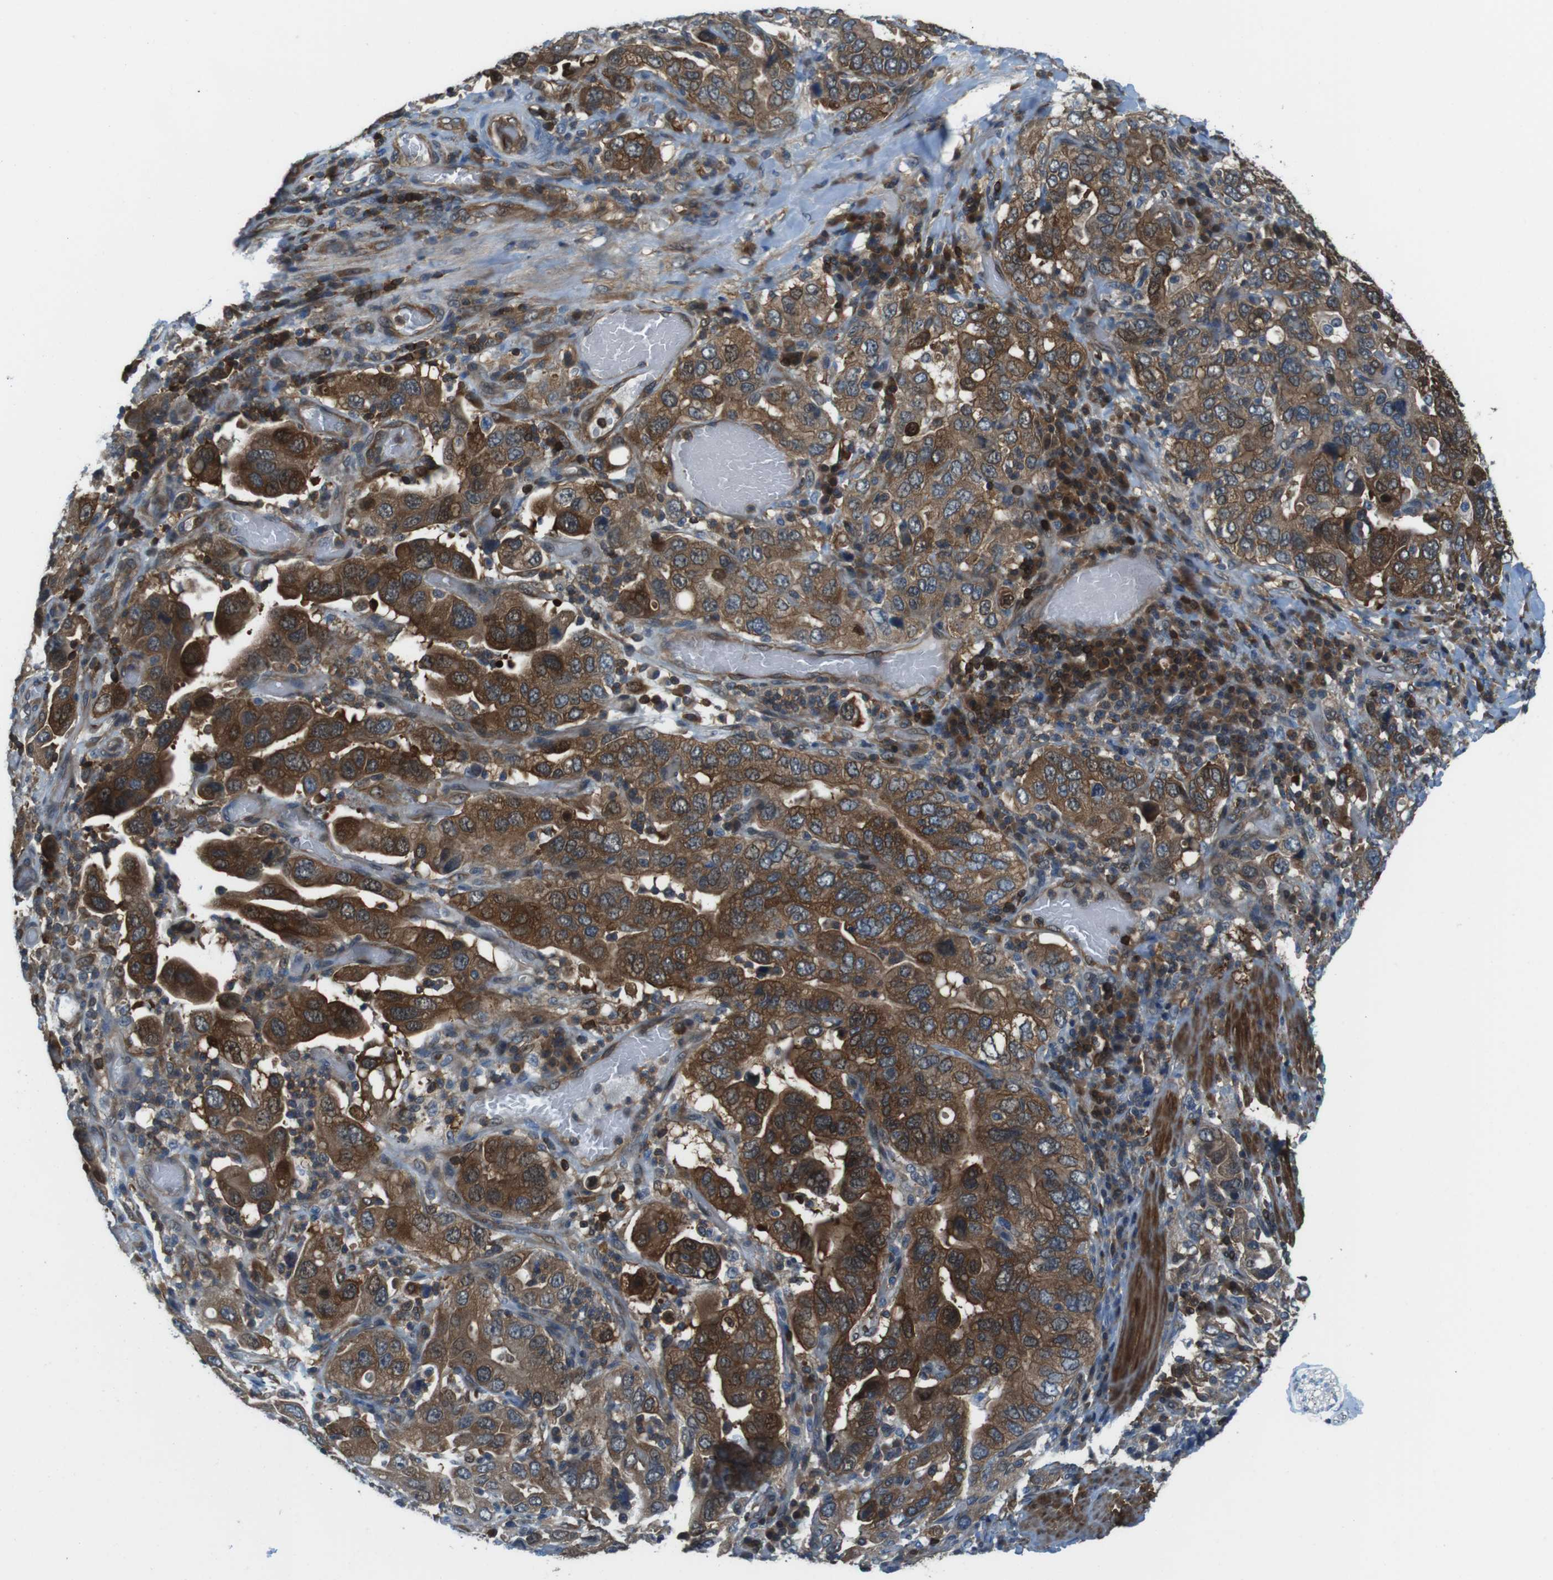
{"staining": {"intensity": "strong", "quantity": ">75%", "location": "cytoplasmic/membranous,nuclear"}, "tissue": "stomach cancer", "cell_type": "Tumor cells", "image_type": "cancer", "snomed": [{"axis": "morphology", "description": "Adenocarcinoma, NOS"}, {"axis": "topography", "description": "Stomach, upper"}], "caption": "A photomicrograph of human stomach cancer (adenocarcinoma) stained for a protein demonstrates strong cytoplasmic/membranous and nuclear brown staining in tumor cells. The protein of interest is stained brown, and the nuclei are stained in blue (DAB IHC with brightfield microscopy, high magnification).", "gene": "TES", "patient": {"sex": "male", "age": 62}}